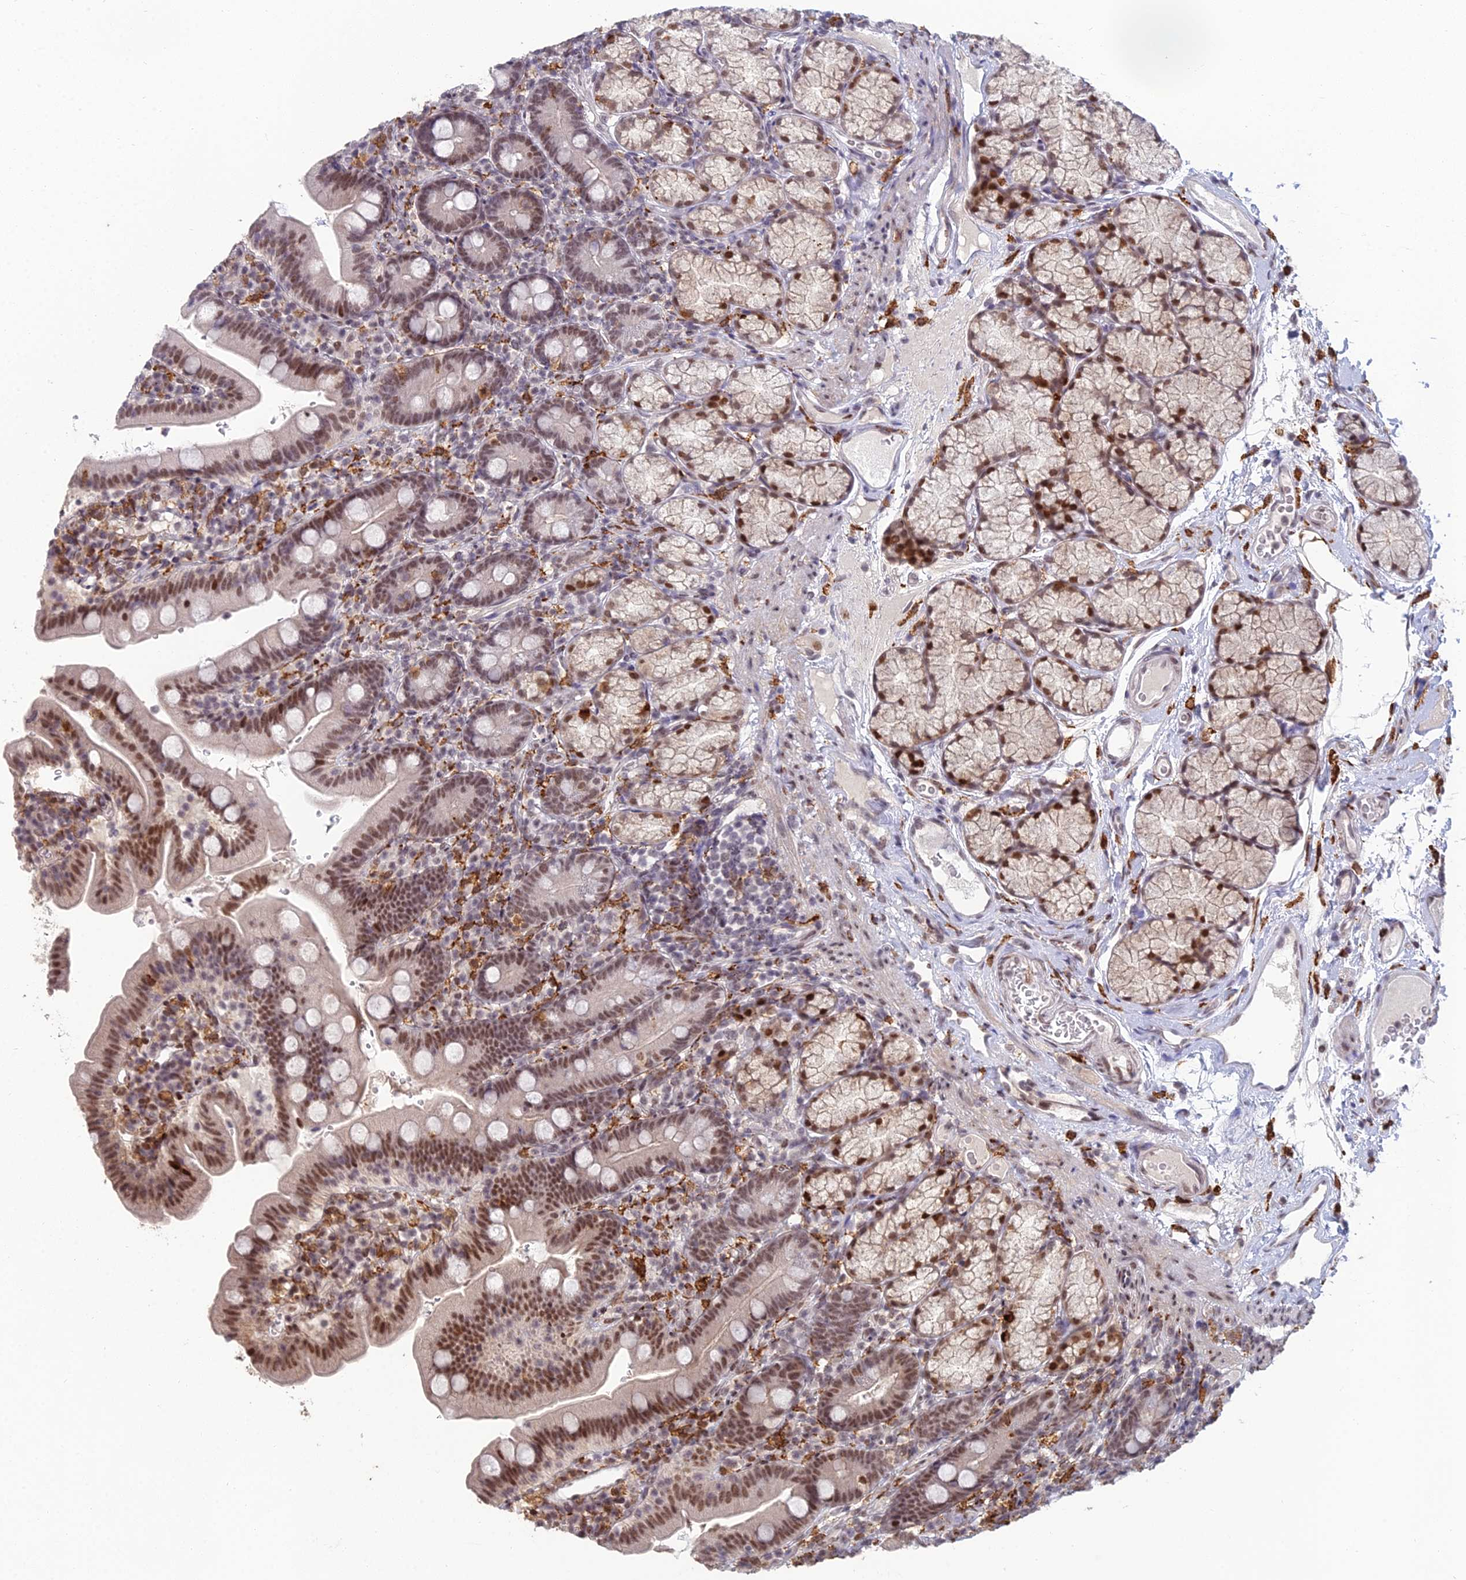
{"staining": {"intensity": "moderate", "quantity": ">75%", "location": "nuclear"}, "tissue": "duodenum", "cell_type": "Glandular cells", "image_type": "normal", "snomed": [{"axis": "morphology", "description": "Normal tissue, NOS"}, {"axis": "topography", "description": "Duodenum"}], "caption": "Immunohistochemical staining of unremarkable duodenum shows moderate nuclear protein expression in approximately >75% of glandular cells. The staining is performed using DAB brown chromogen to label protein expression. The nuclei are counter-stained blue using hematoxylin.", "gene": "ABHD17A", "patient": {"sex": "female", "age": 67}}